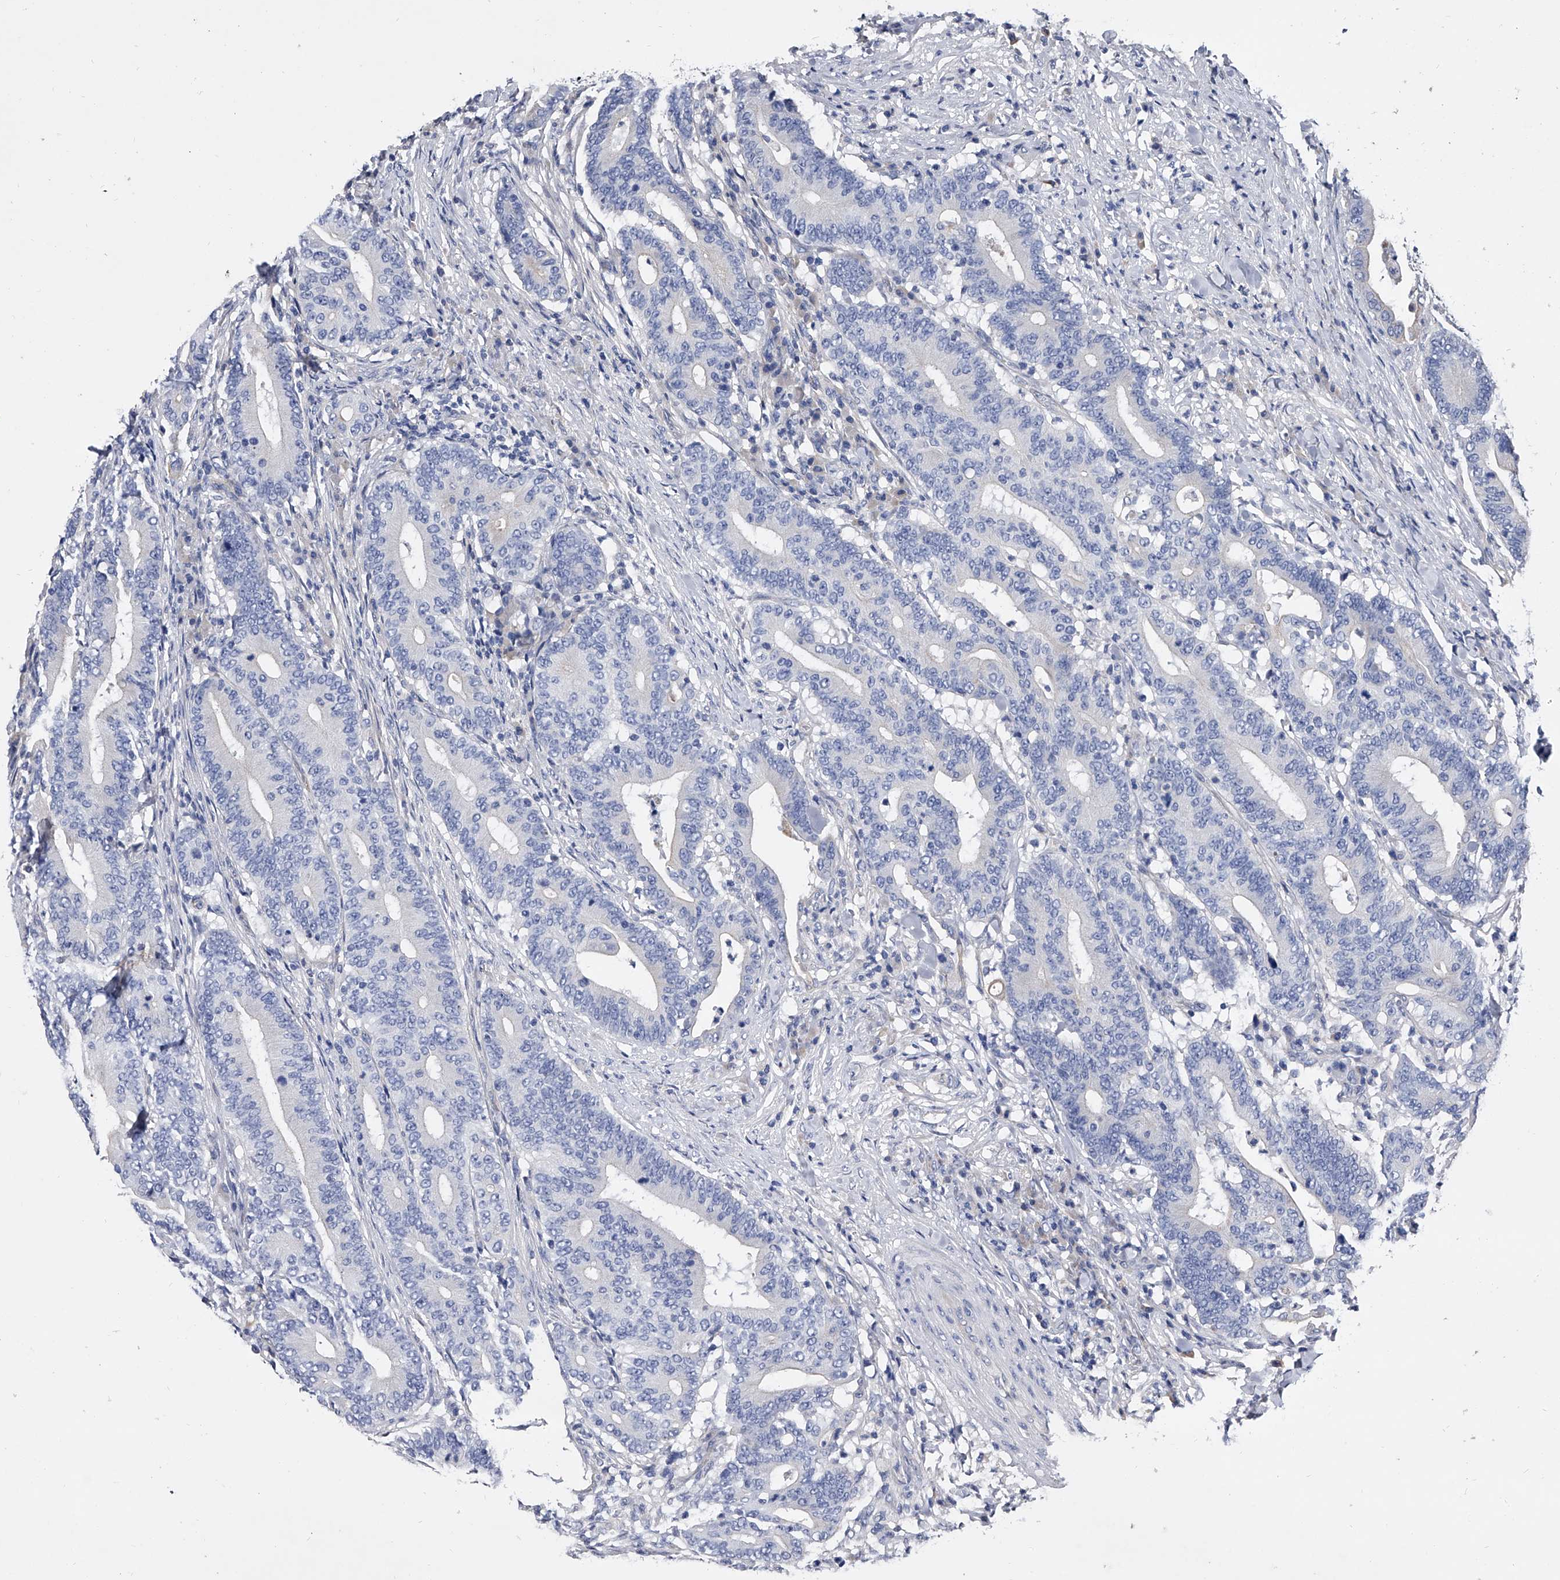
{"staining": {"intensity": "negative", "quantity": "none", "location": "none"}, "tissue": "colorectal cancer", "cell_type": "Tumor cells", "image_type": "cancer", "snomed": [{"axis": "morphology", "description": "Adenocarcinoma, NOS"}, {"axis": "topography", "description": "Colon"}], "caption": "Immunohistochemical staining of human colorectal cancer (adenocarcinoma) displays no significant staining in tumor cells. (Stains: DAB (3,3'-diaminobenzidine) immunohistochemistry with hematoxylin counter stain, Microscopy: brightfield microscopy at high magnification).", "gene": "EFCAB7", "patient": {"sex": "female", "age": 66}}